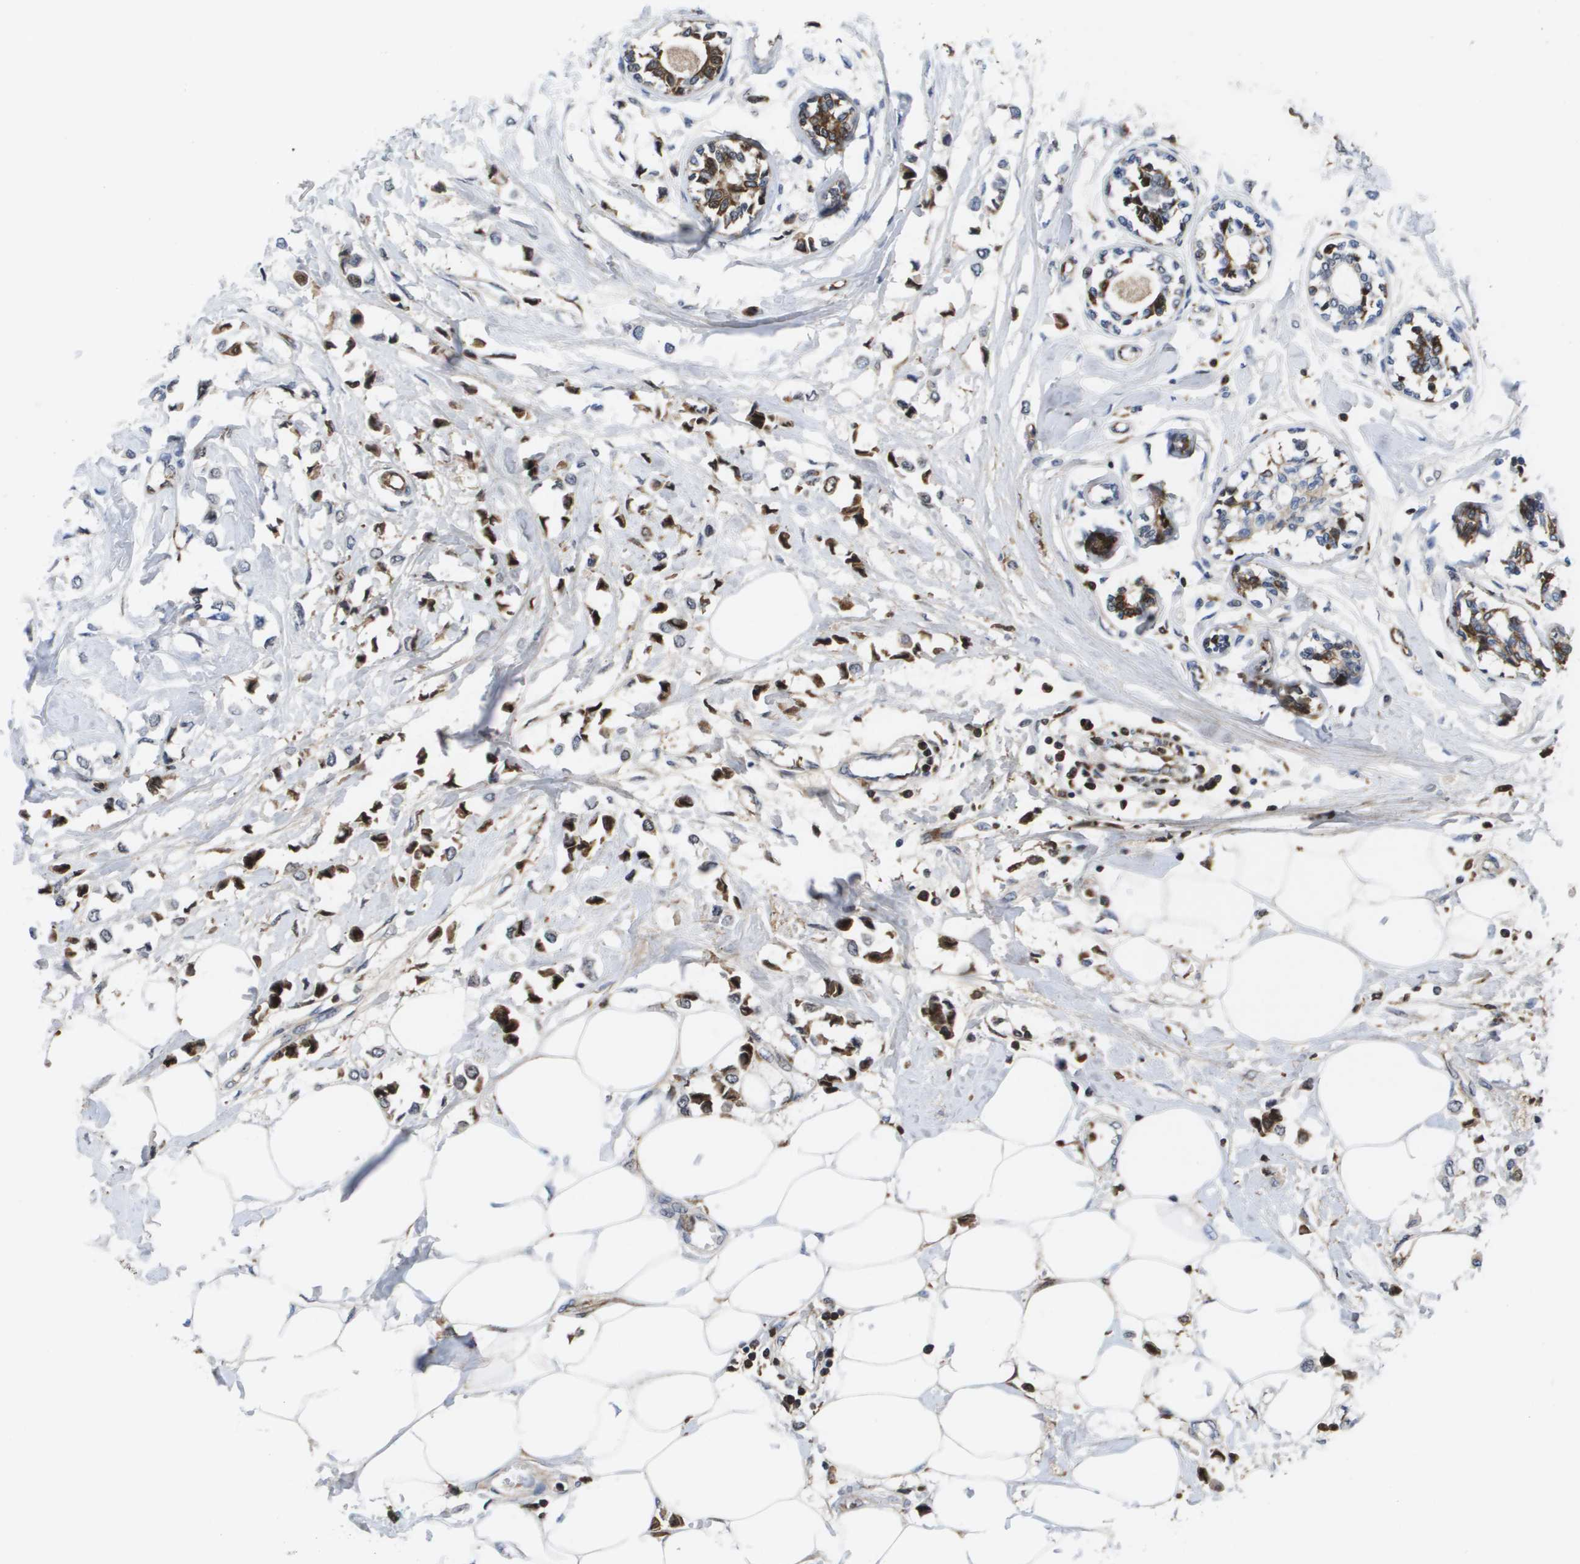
{"staining": {"intensity": "strong", "quantity": "25%-75%", "location": "cytoplasmic/membranous,nuclear"}, "tissue": "breast cancer", "cell_type": "Tumor cells", "image_type": "cancer", "snomed": [{"axis": "morphology", "description": "Lobular carcinoma"}, {"axis": "topography", "description": "Breast"}], "caption": "About 25%-75% of tumor cells in breast cancer (lobular carcinoma) display strong cytoplasmic/membranous and nuclear protein positivity as visualized by brown immunohistochemical staining.", "gene": "SERPINC1", "patient": {"sex": "female", "age": 51}}